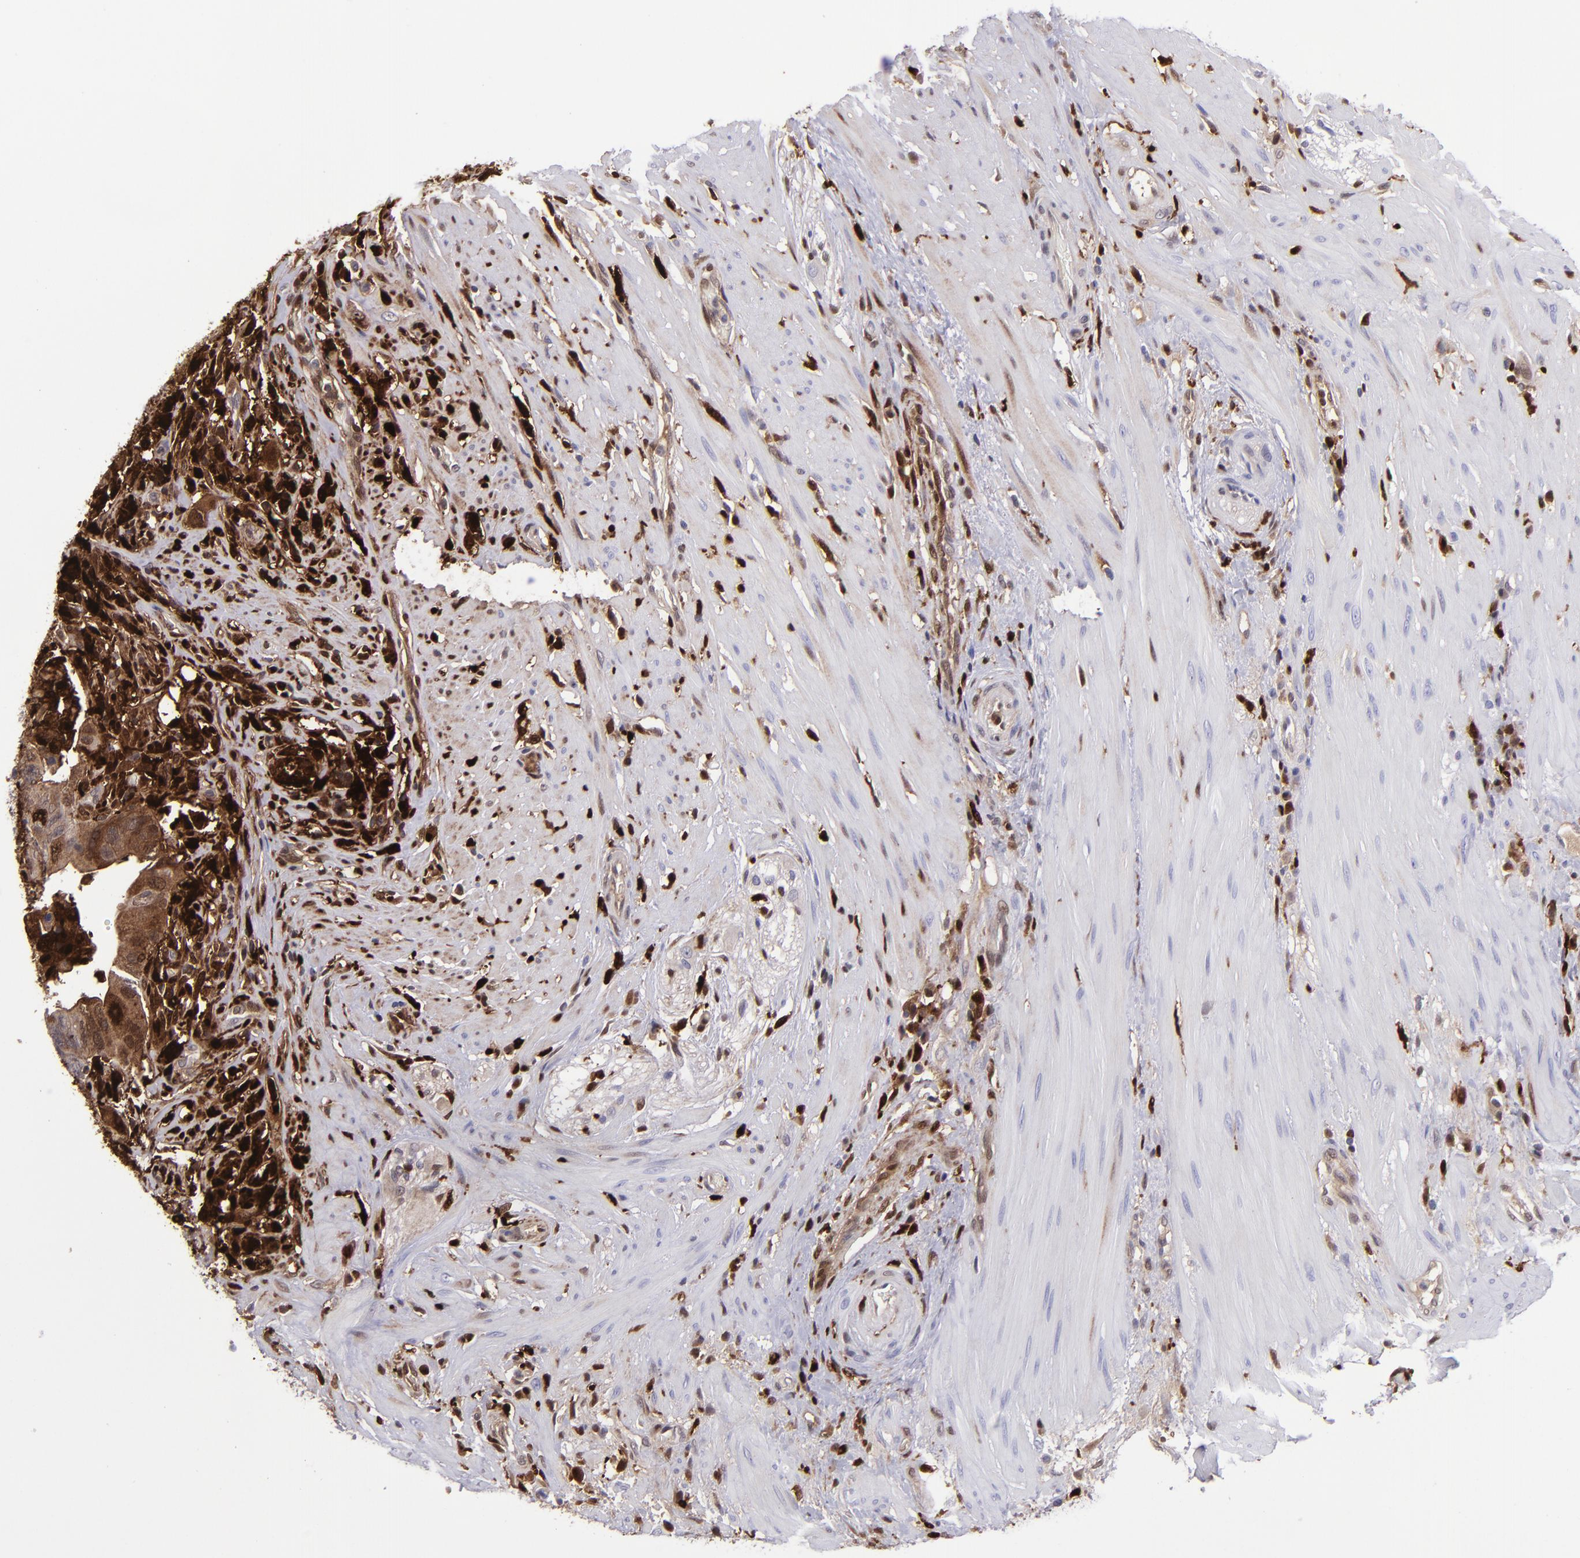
{"staining": {"intensity": "strong", "quantity": ">75%", "location": "cytoplasmic/membranous,nuclear"}, "tissue": "colorectal cancer", "cell_type": "Tumor cells", "image_type": "cancer", "snomed": [{"axis": "morphology", "description": "Adenocarcinoma, NOS"}, {"axis": "topography", "description": "Rectum"}], "caption": "The micrograph displays staining of colorectal cancer (adenocarcinoma), revealing strong cytoplasmic/membranous and nuclear protein positivity (brown color) within tumor cells.", "gene": "TYMP", "patient": {"sex": "male", "age": 53}}